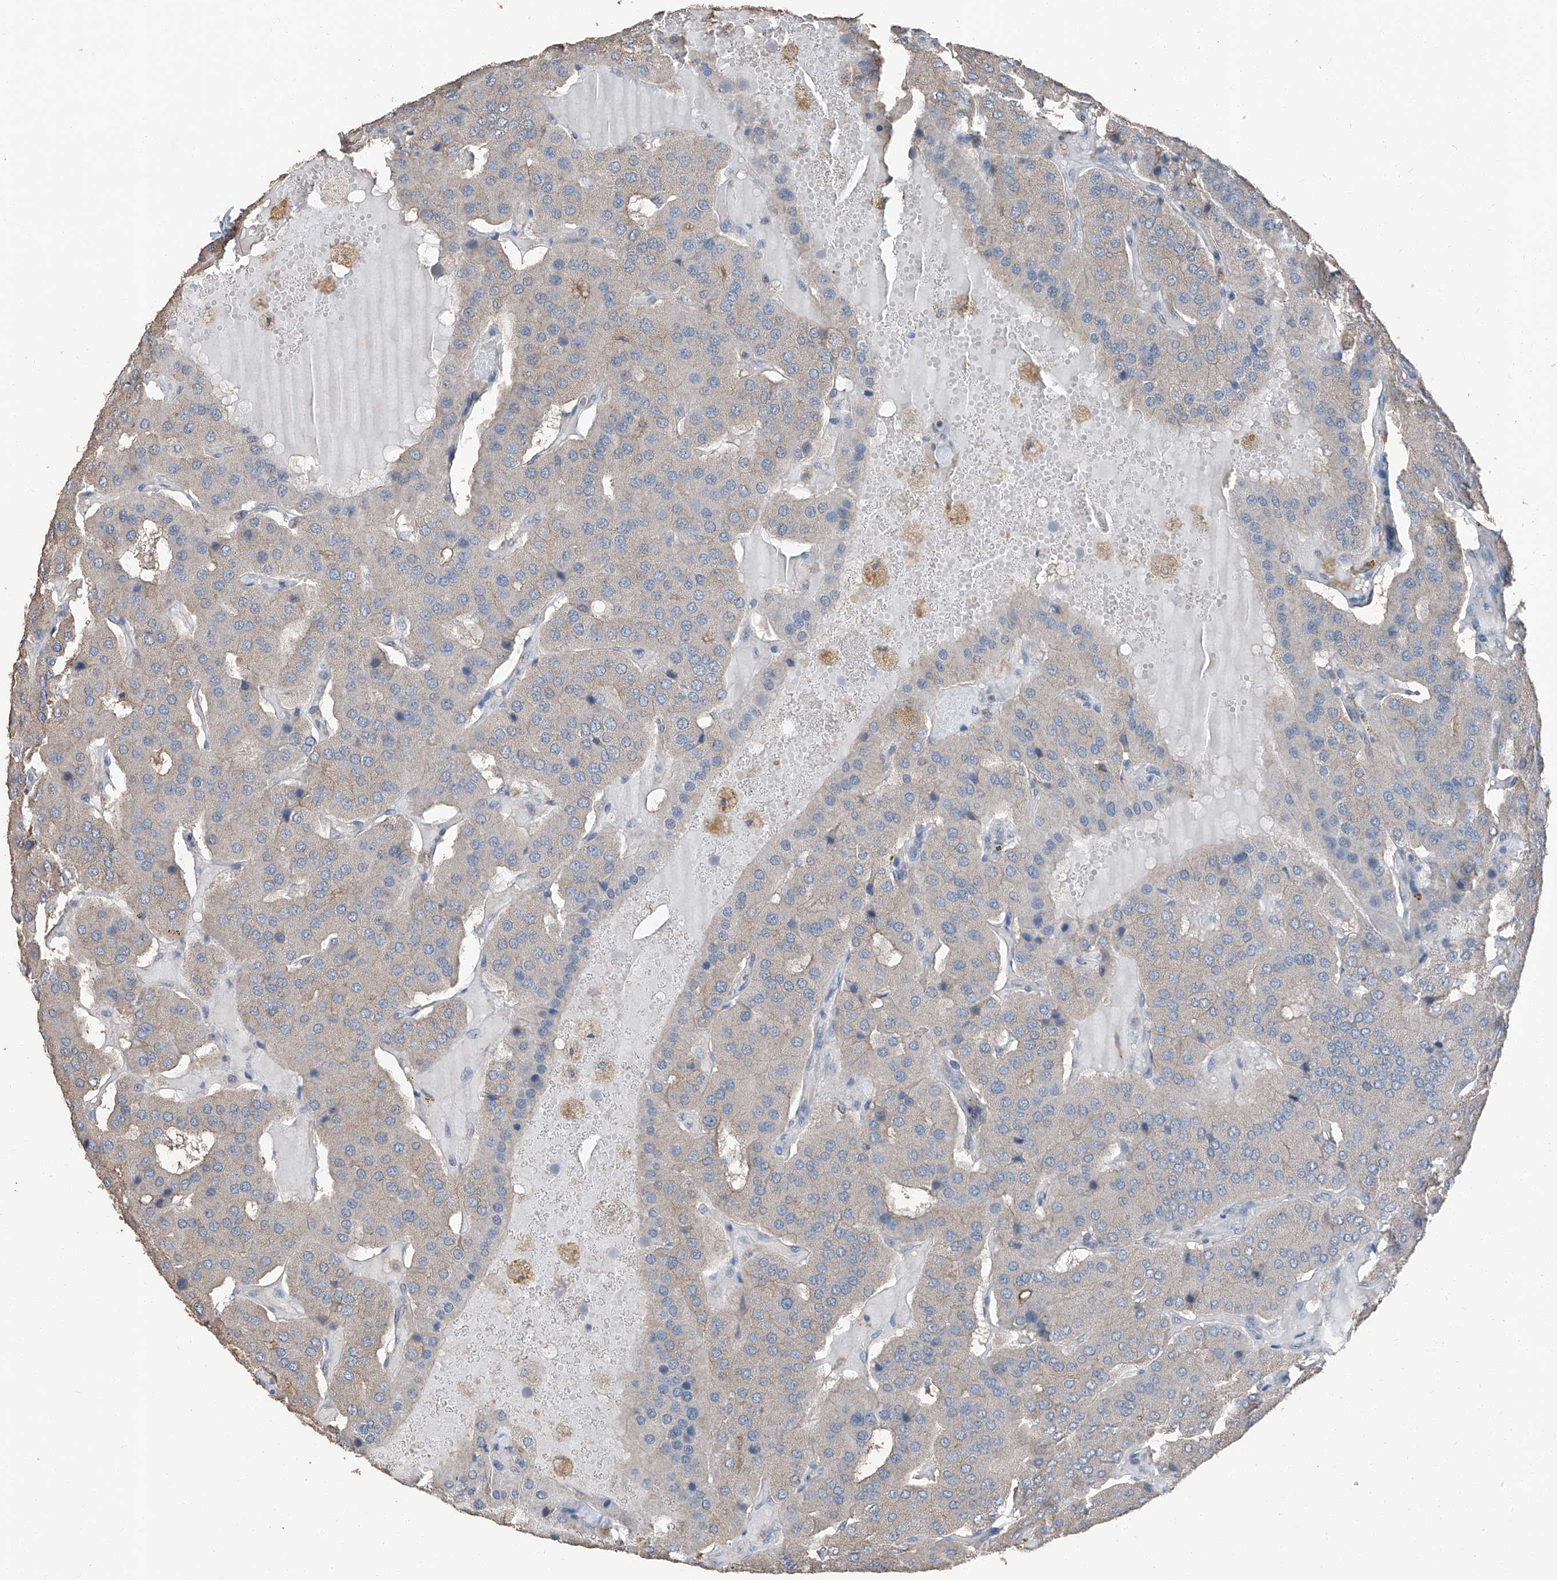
{"staining": {"intensity": "negative", "quantity": "none", "location": "none"}, "tissue": "parathyroid gland", "cell_type": "Glandular cells", "image_type": "normal", "snomed": [{"axis": "morphology", "description": "Normal tissue, NOS"}, {"axis": "morphology", "description": "Adenoma, NOS"}, {"axis": "topography", "description": "Parathyroid gland"}], "caption": "Immunohistochemistry photomicrograph of benign parathyroid gland stained for a protein (brown), which exhibits no positivity in glandular cells. (DAB (3,3'-diaminobenzidine) immunohistochemistry visualized using brightfield microscopy, high magnification).", "gene": "MAMLD1", "patient": {"sex": "female", "age": 86}}